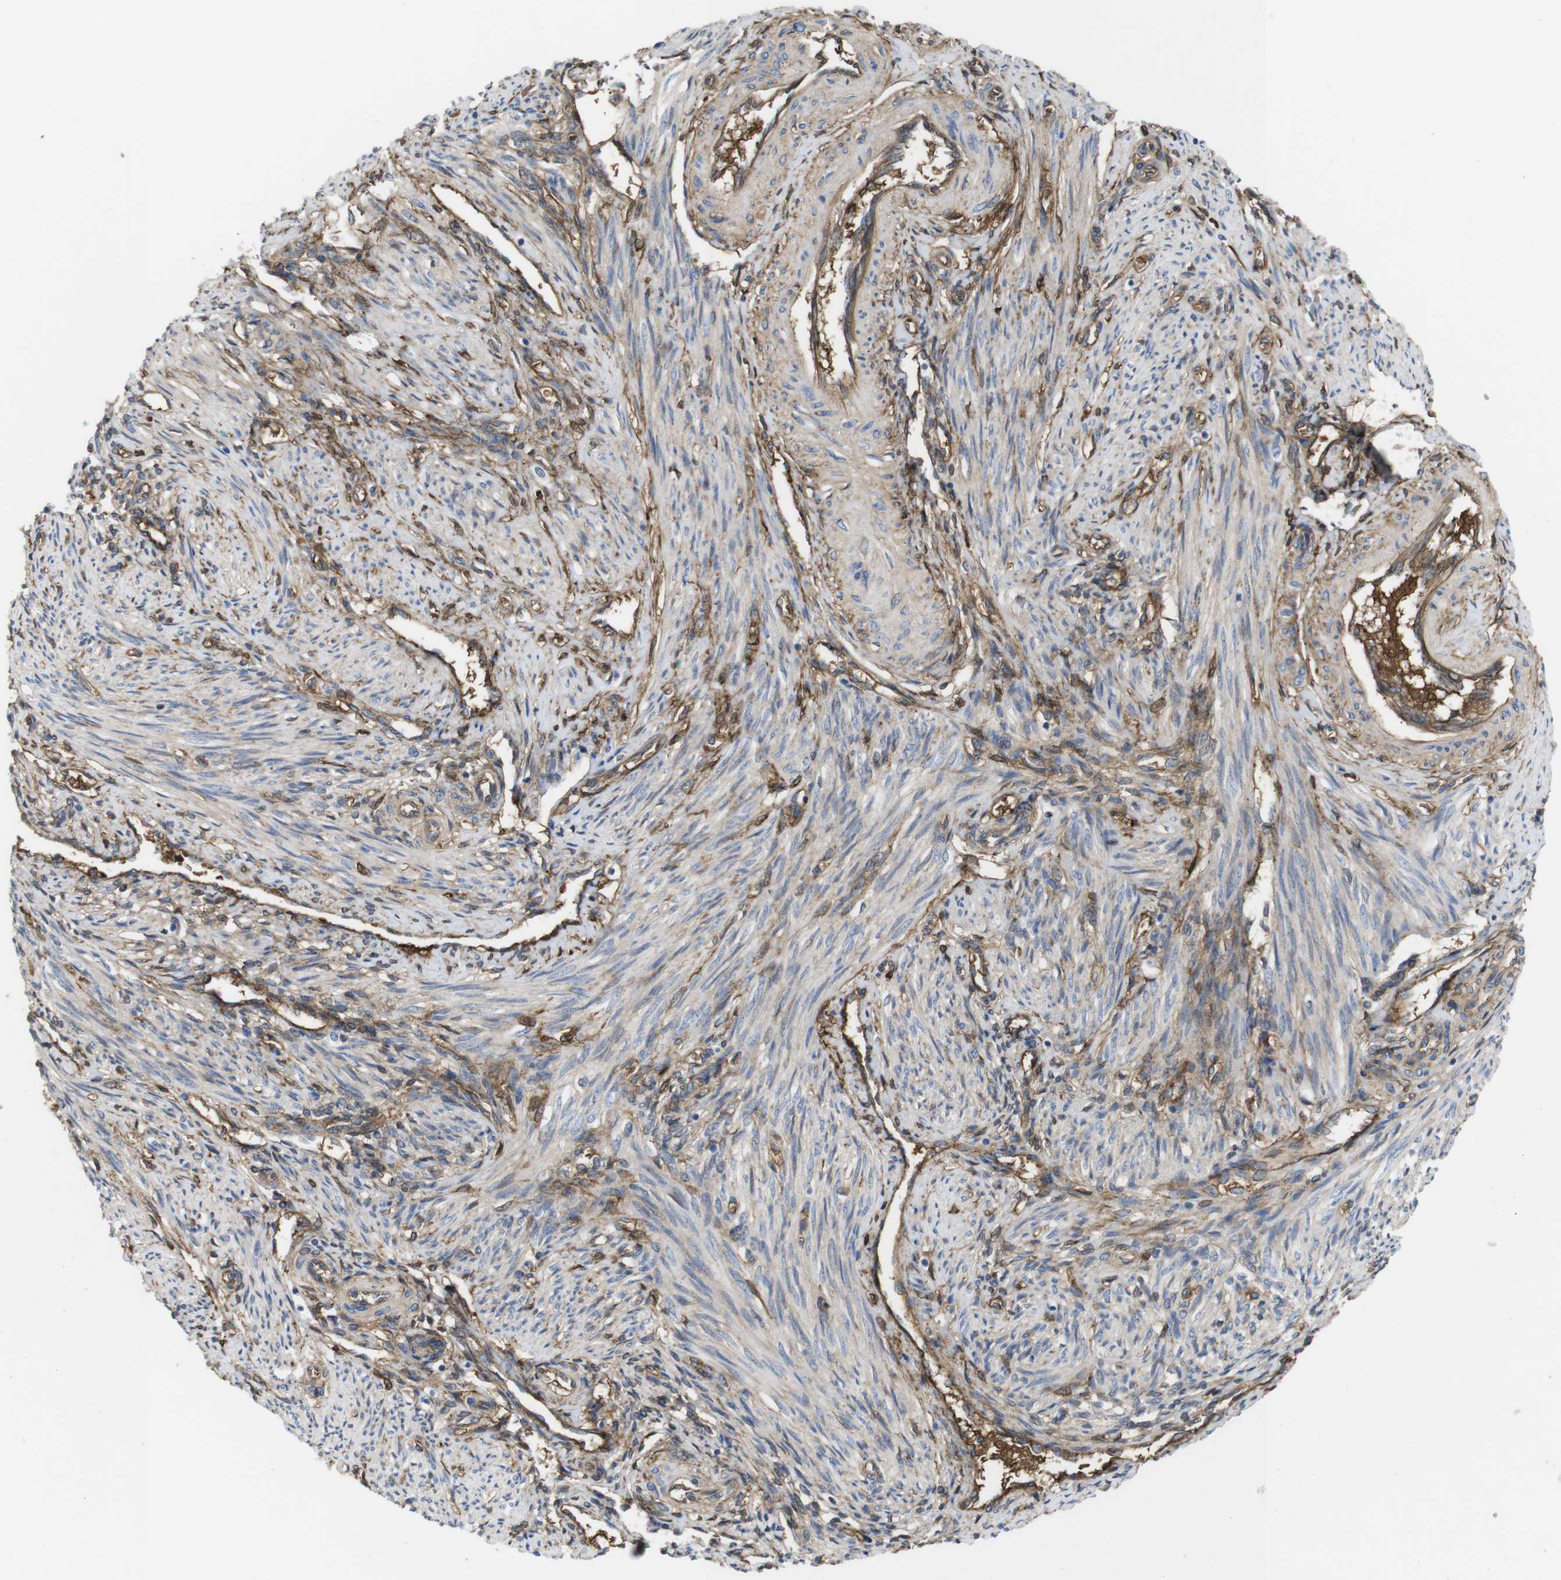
{"staining": {"intensity": "moderate", "quantity": "25%-75%", "location": "cytoplasmic/membranous"}, "tissue": "endometrium", "cell_type": "Cells in endometrial stroma", "image_type": "normal", "snomed": [{"axis": "morphology", "description": "Normal tissue, NOS"}, {"axis": "topography", "description": "Endometrium"}], "caption": "Immunohistochemical staining of normal endometrium exhibits moderate cytoplasmic/membranous protein staining in approximately 25%-75% of cells in endometrial stroma. Nuclei are stained in blue.", "gene": "CYBRD1", "patient": {"sex": "female", "age": 42}}